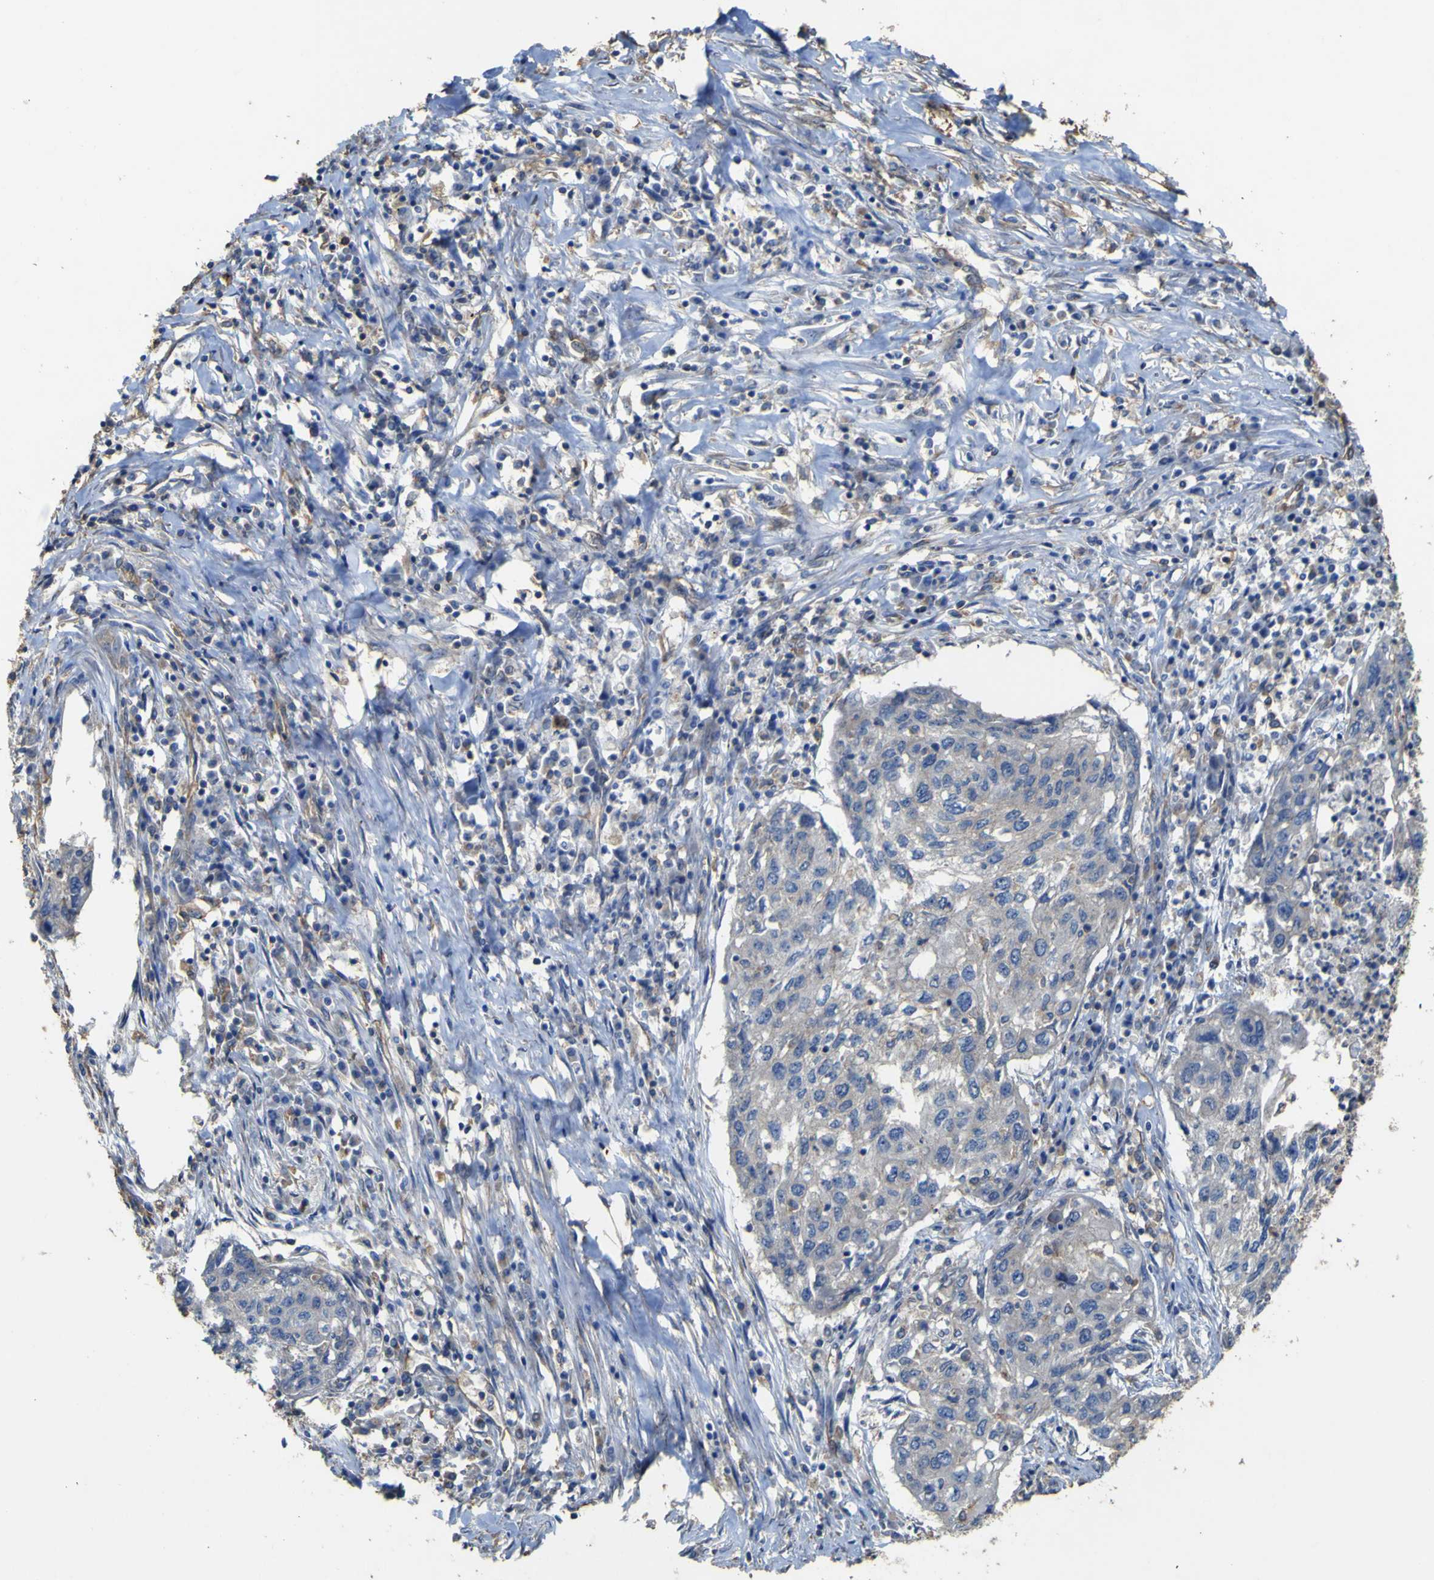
{"staining": {"intensity": "weak", "quantity": "<25%", "location": "cytoplasmic/membranous"}, "tissue": "lung cancer", "cell_type": "Tumor cells", "image_type": "cancer", "snomed": [{"axis": "morphology", "description": "Squamous cell carcinoma, NOS"}, {"axis": "topography", "description": "Lung"}], "caption": "This is a image of IHC staining of lung squamous cell carcinoma, which shows no expression in tumor cells.", "gene": "TNFSF15", "patient": {"sex": "female", "age": 63}}